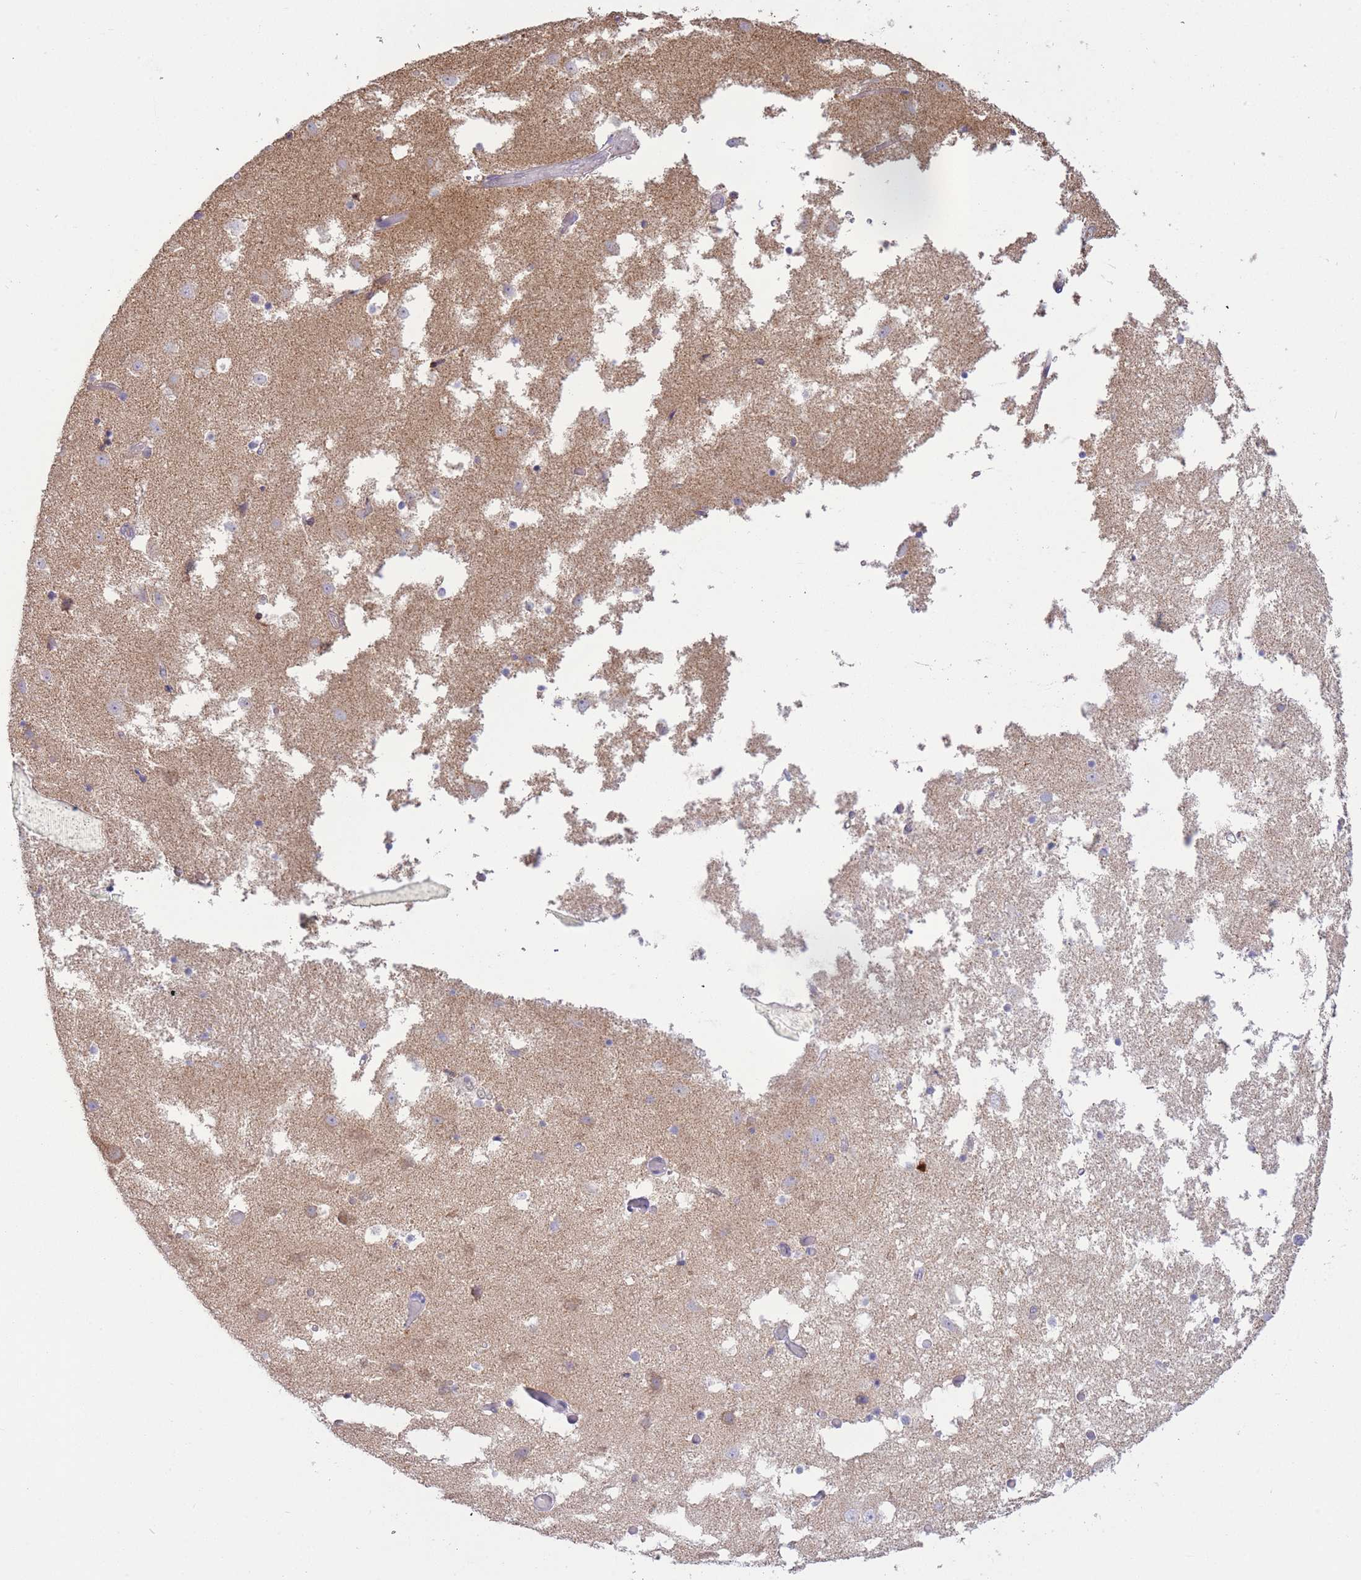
{"staining": {"intensity": "negative", "quantity": "none", "location": "none"}, "tissue": "hippocampus", "cell_type": "Glial cells", "image_type": "normal", "snomed": [{"axis": "morphology", "description": "Normal tissue, NOS"}, {"axis": "topography", "description": "Hippocampus"}], "caption": "An immunohistochemistry (IHC) micrograph of benign hippocampus is shown. There is no staining in glial cells of hippocampus.", "gene": "PDHA1", "patient": {"sex": "female", "age": 52}}